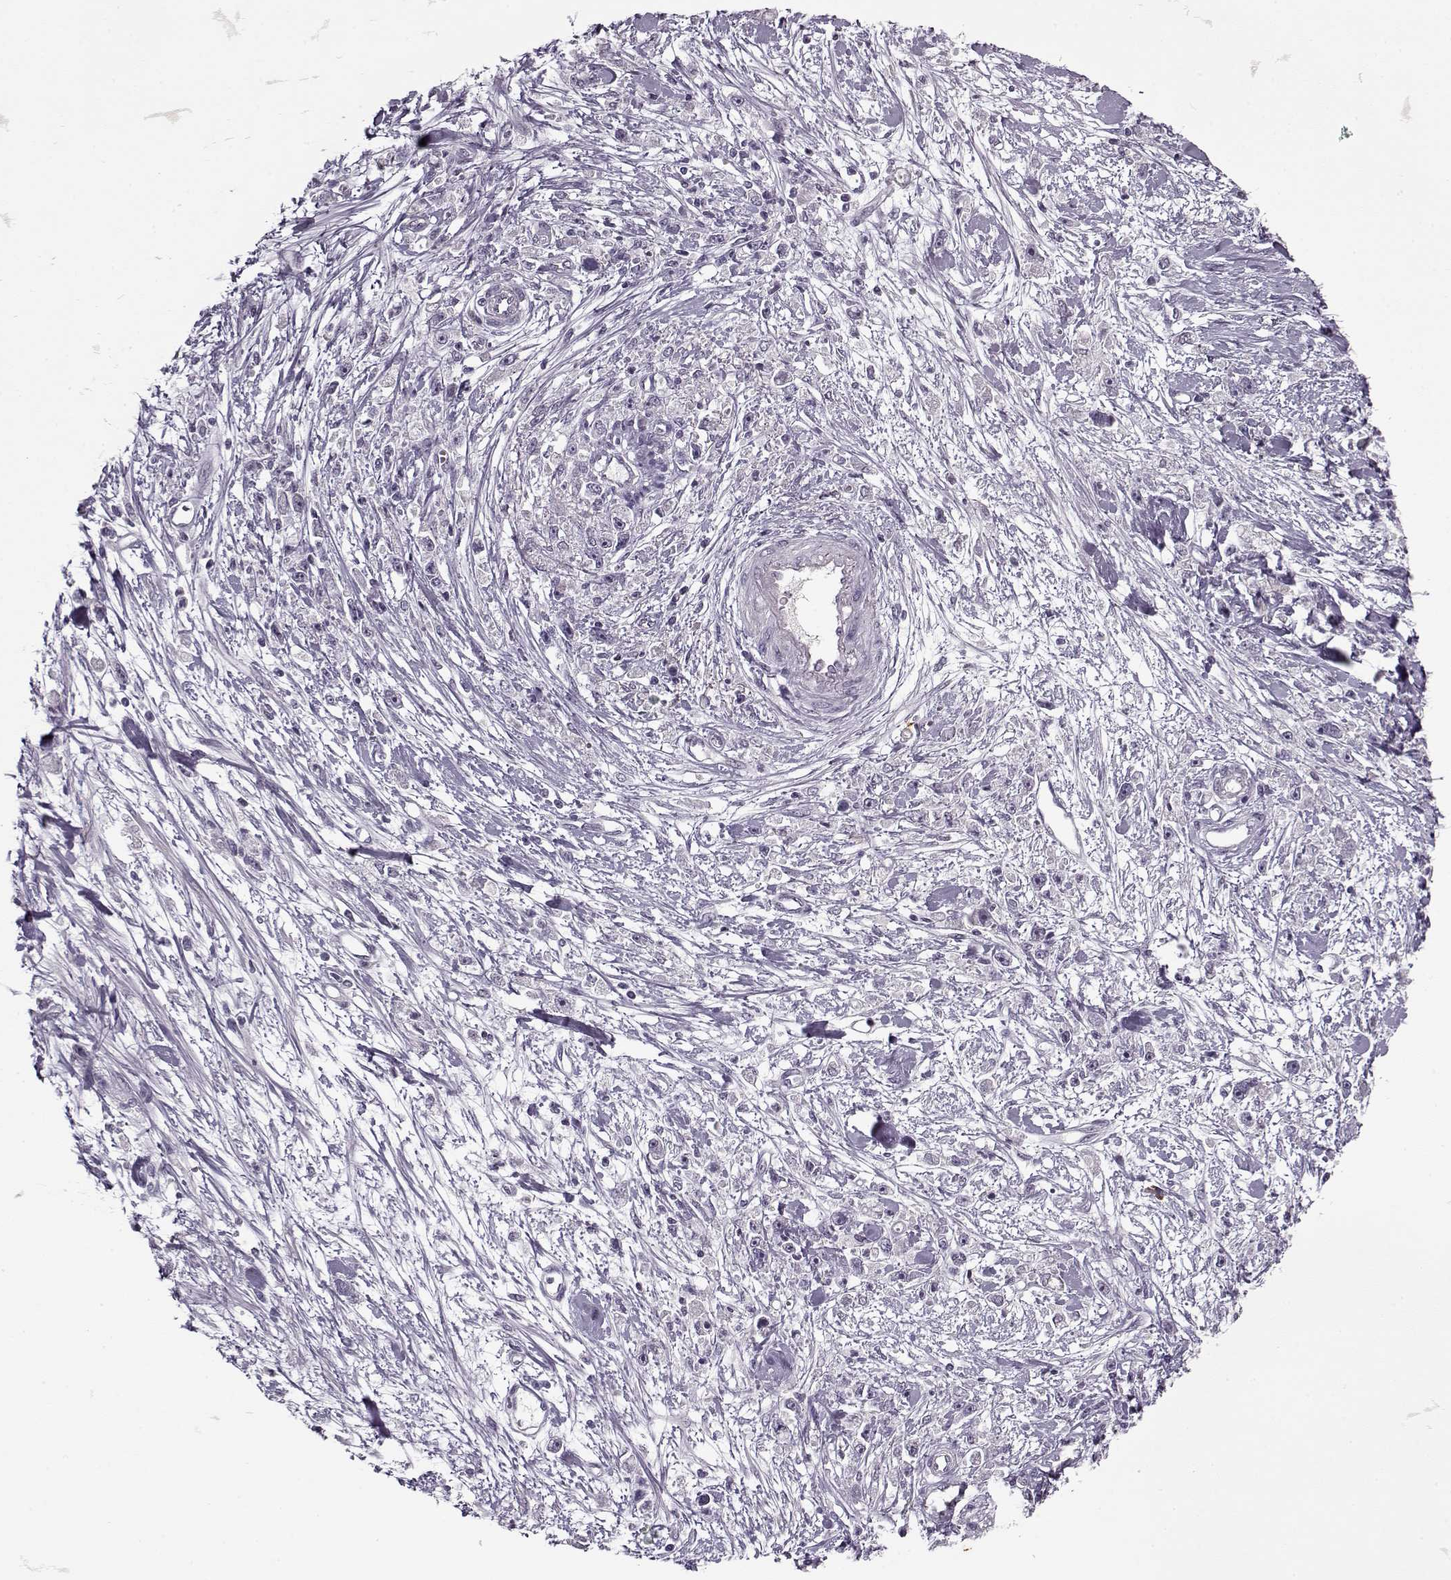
{"staining": {"intensity": "negative", "quantity": "none", "location": "none"}, "tissue": "stomach cancer", "cell_type": "Tumor cells", "image_type": "cancer", "snomed": [{"axis": "morphology", "description": "Adenocarcinoma, NOS"}, {"axis": "topography", "description": "Stomach"}], "caption": "Human stomach cancer stained for a protein using IHC exhibits no expression in tumor cells.", "gene": "KRT9", "patient": {"sex": "female", "age": 59}}